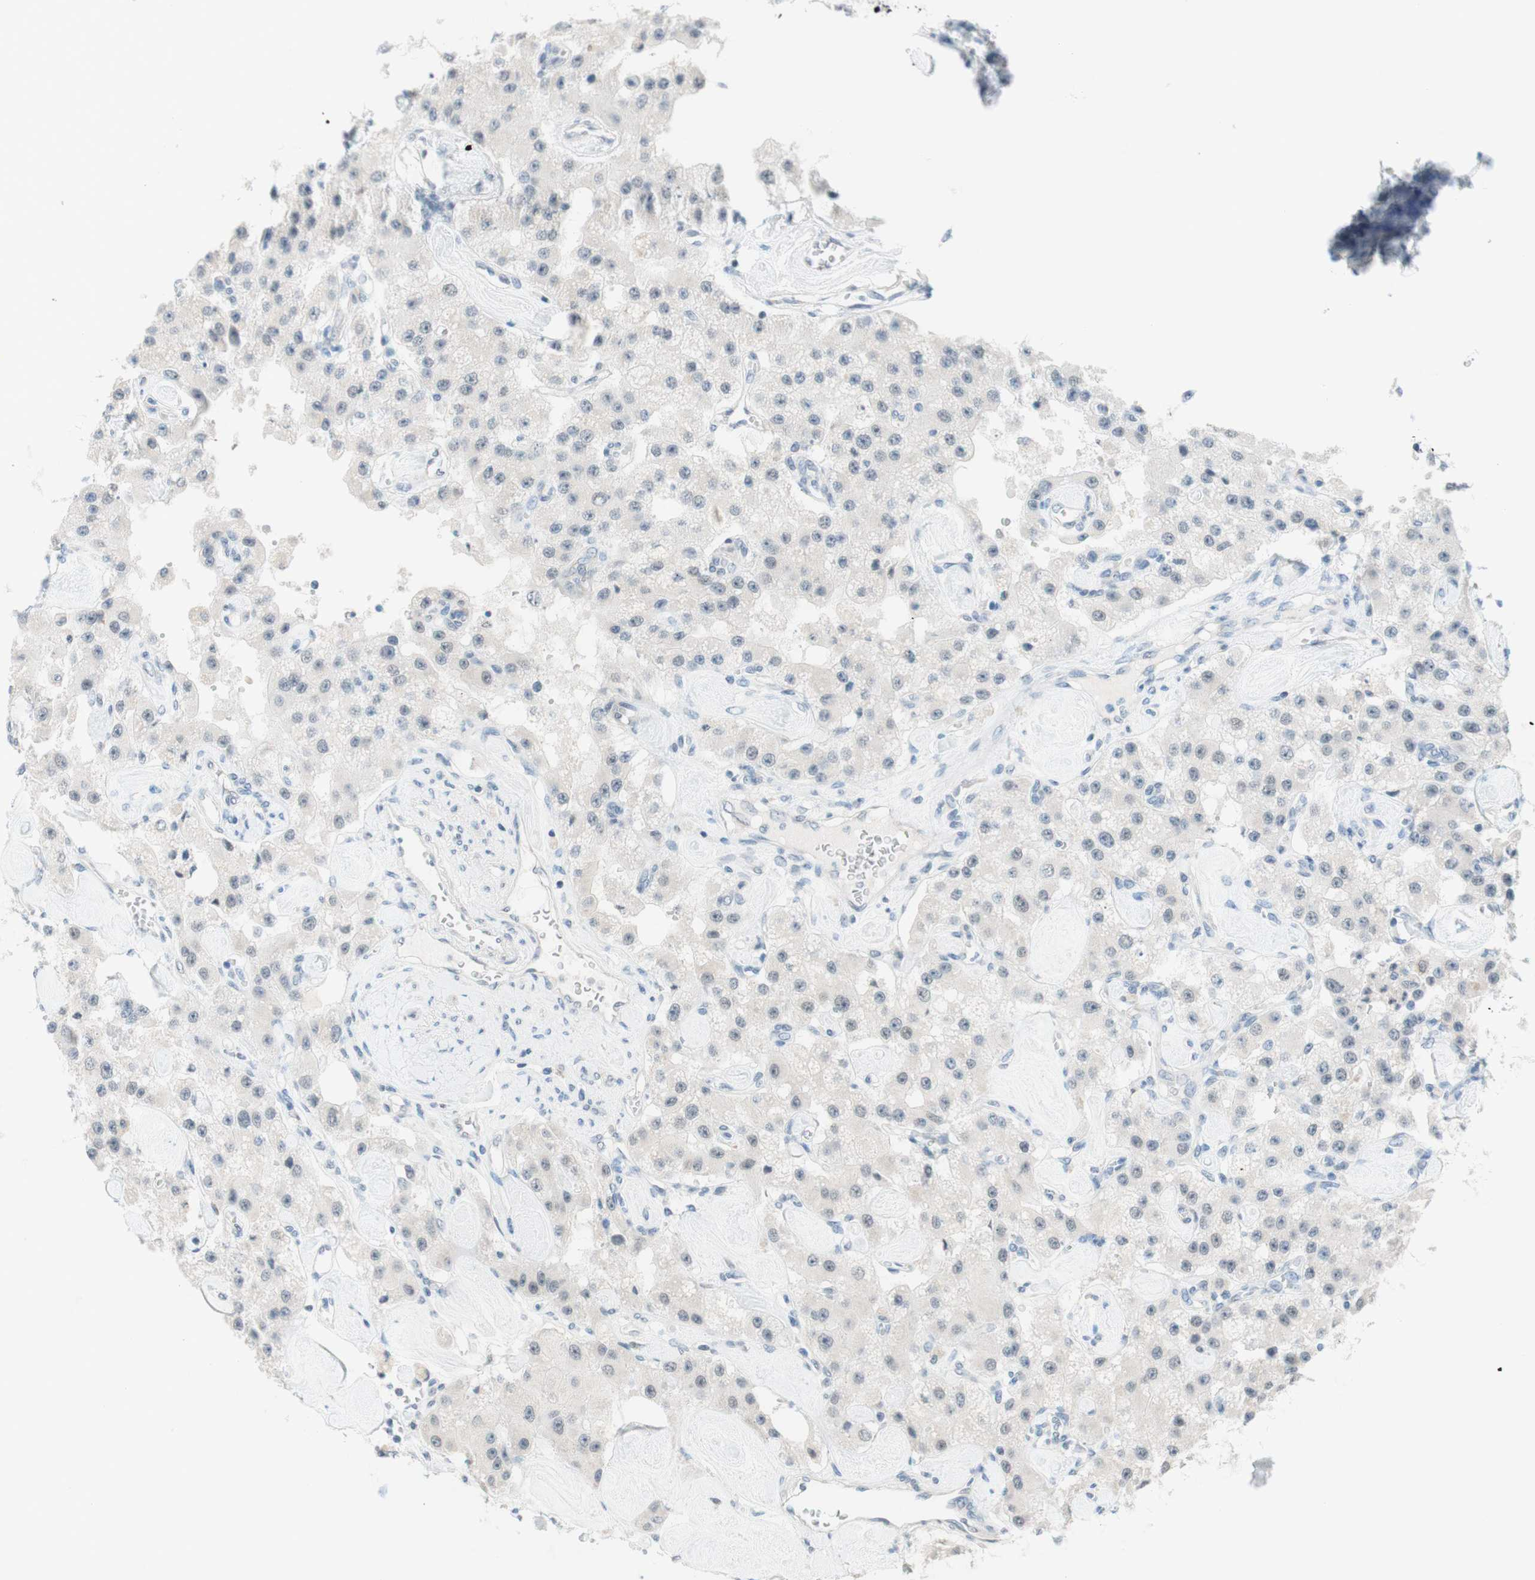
{"staining": {"intensity": "weak", "quantity": "<25%", "location": "nuclear"}, "tissue": "carcinoid", "cell_type": "Tumor cells", "image_type": "cancer", "snomed": [{"axis": "morphology", "description": "Carcinoid, malignant, NOS"}, {"axis": "topography", "description": "Pancreas"}], "caption": "Immunohistochemistry image of neoplastic tissue: malignant carcinoid stained with DAB (3,3'-diaminobenzidine) displays no significant protein expression in tumor cells.", "gene": "JPH1", "patient": {"sex": "male", "age": 41}}